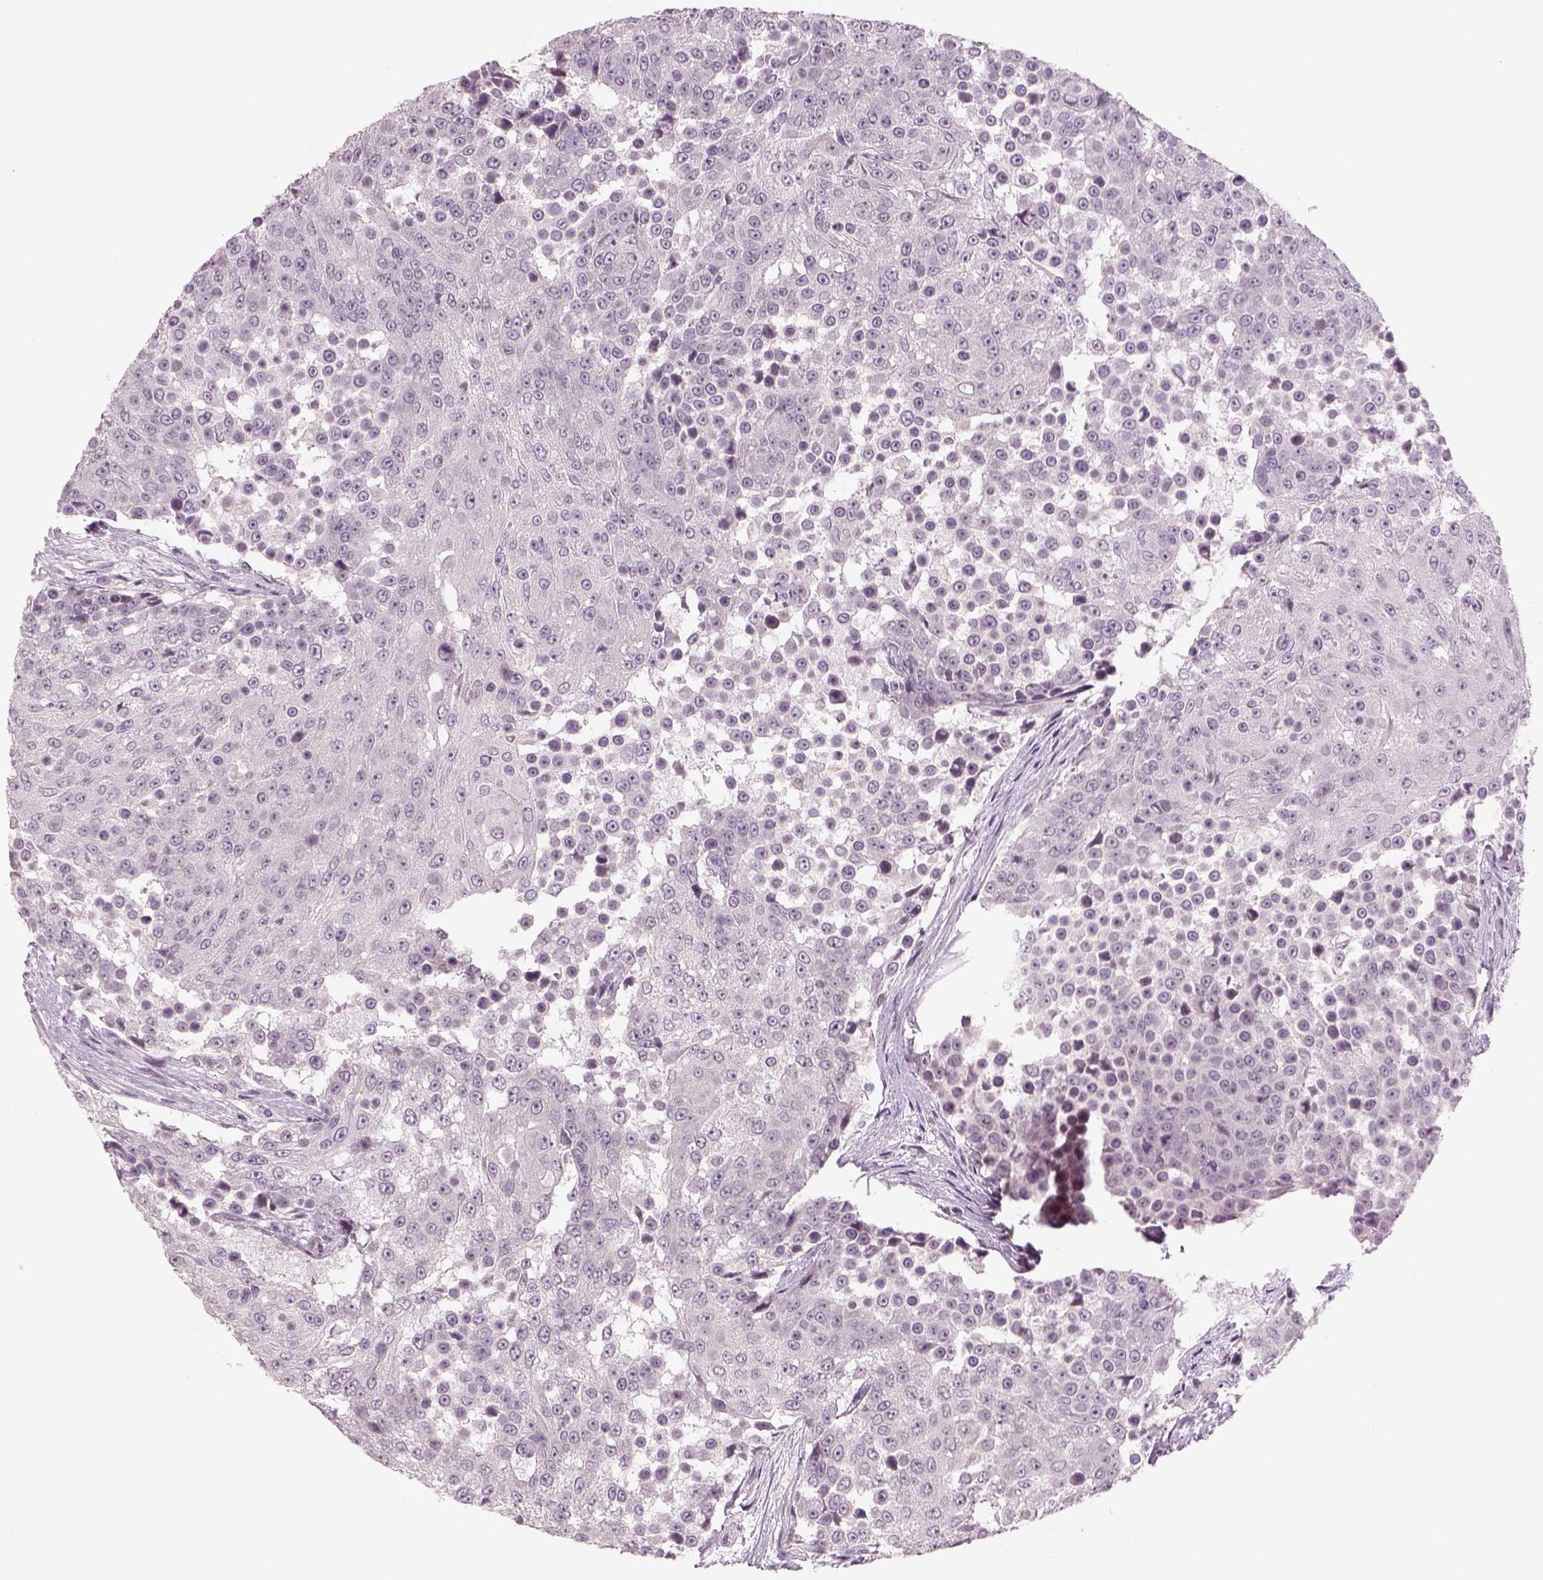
{"staining": {"intensity": "negative", "quantity": "none", "location": "none"}, "tissue": "urothelial cancer", "cell_type": "Tumor cells", "image_type": "cancer", "snomed": [{"axis": "morphology", "description": "Urothelial carcinoma, High grade"}, {"axis": "topography", "description": "Urinary bladder"}], "caption": "High-grade urothelial carcinoma stained for a protein using immunohistochemistry (IHC) reveals no expression tumor cells.", "gene": "PENK", "patient": {"sex": "female", "age": 63}}